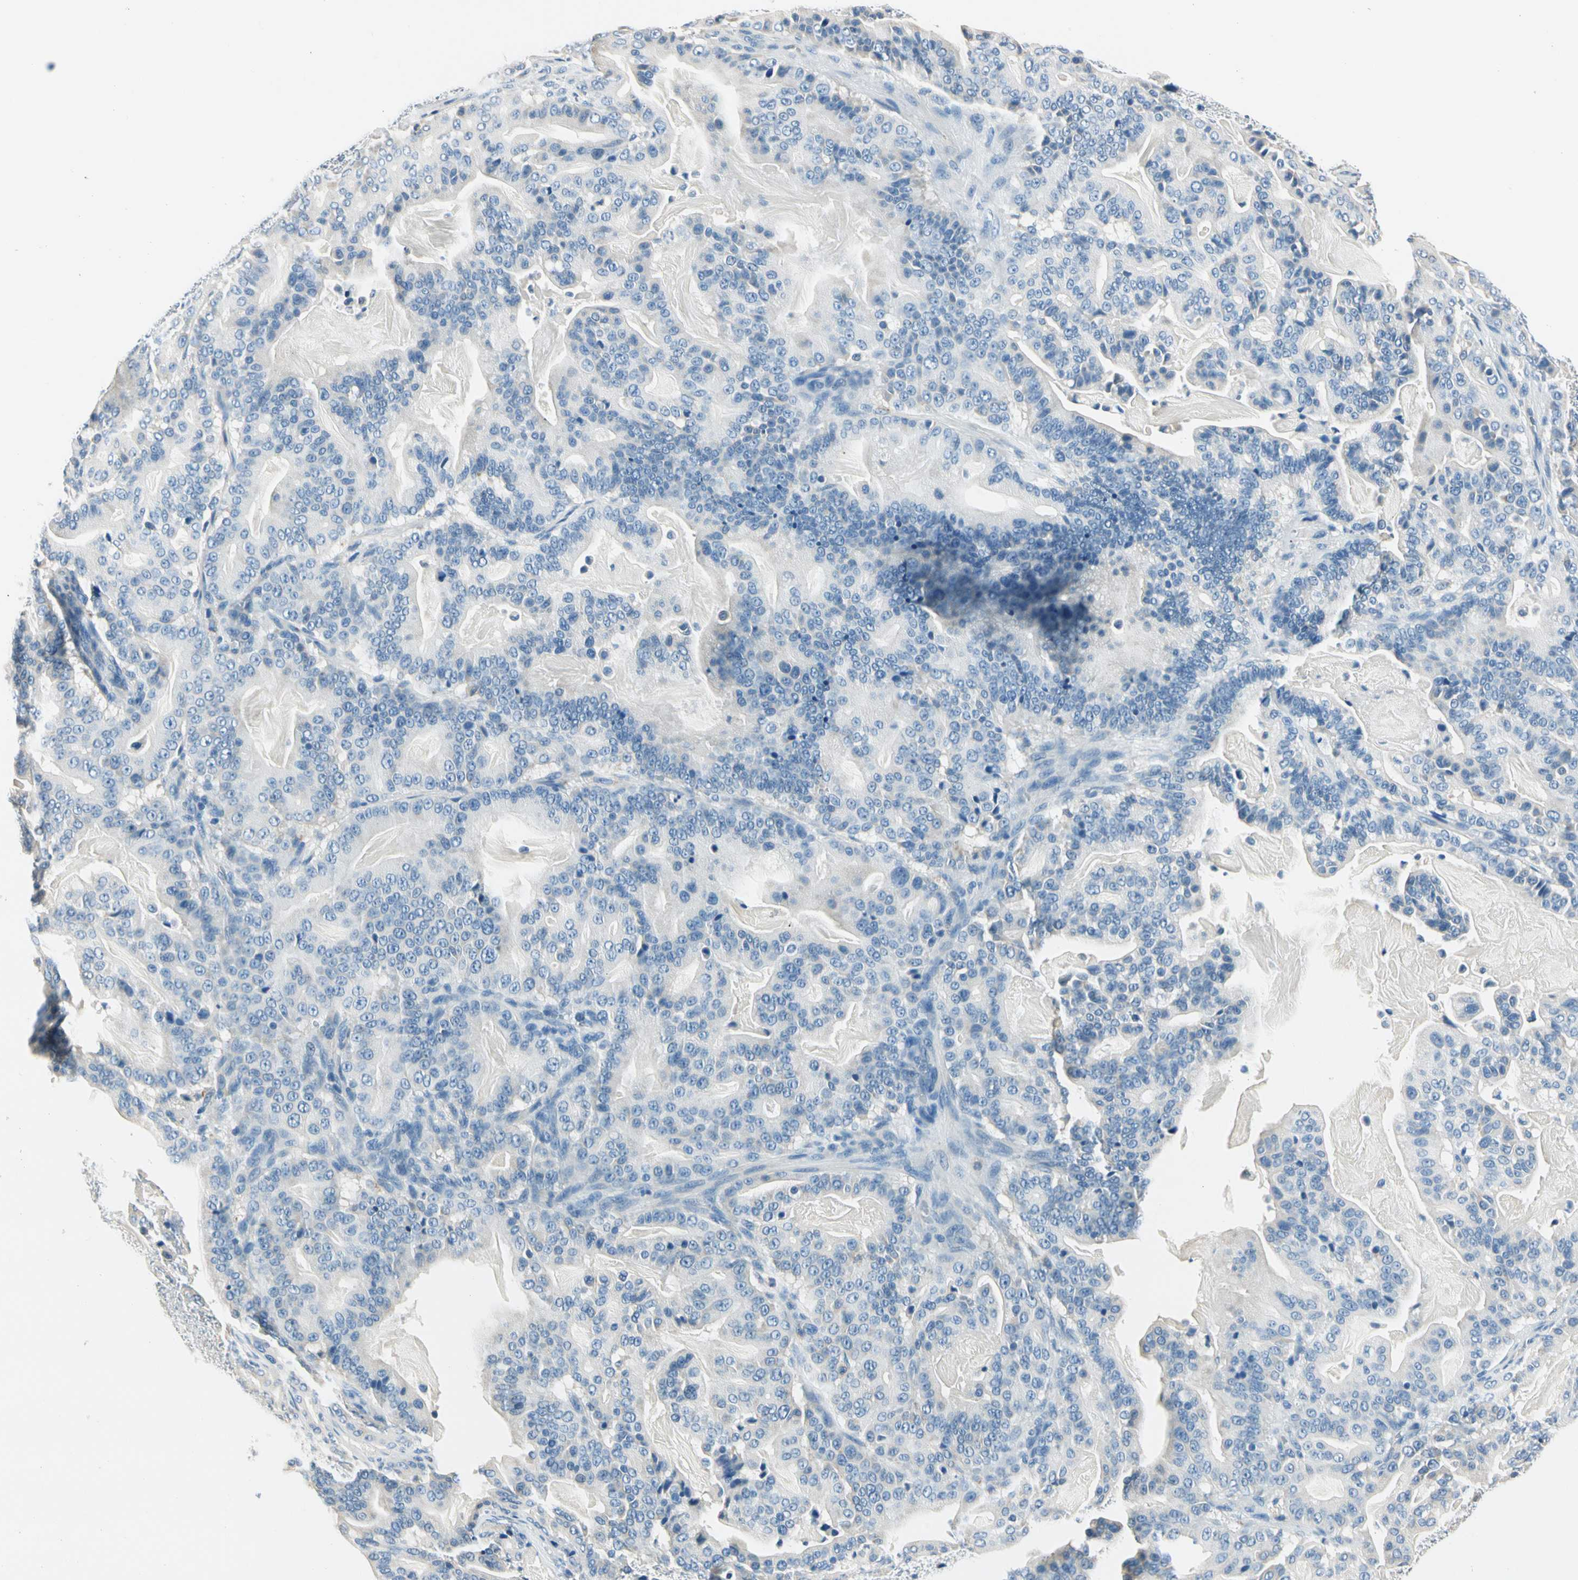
{"staining": {"intensity": "negative", "quantity": "none", "location": "none"}, "tissue": "pancreatic cancer", "cell_type": "Tumor cells", "image_type": "cancer", "snomed": [{"axis": "morphology", "description": "Adenocarcinoma, NOS"}, {"axis": "topography", "description": "Pancreas"}], "caption": "High magnification brightfield microscopy of adenocarcinoma (pancreatic) stained with DAB (3,3'-diaminobenzidine) (brown) and counterstained with hematoxylin (blue): tumor cells show no significant staining. Nuclei are stained in blue.", "gene": "TGFBR3", "patient": {"sex": "male", "age": 63}}